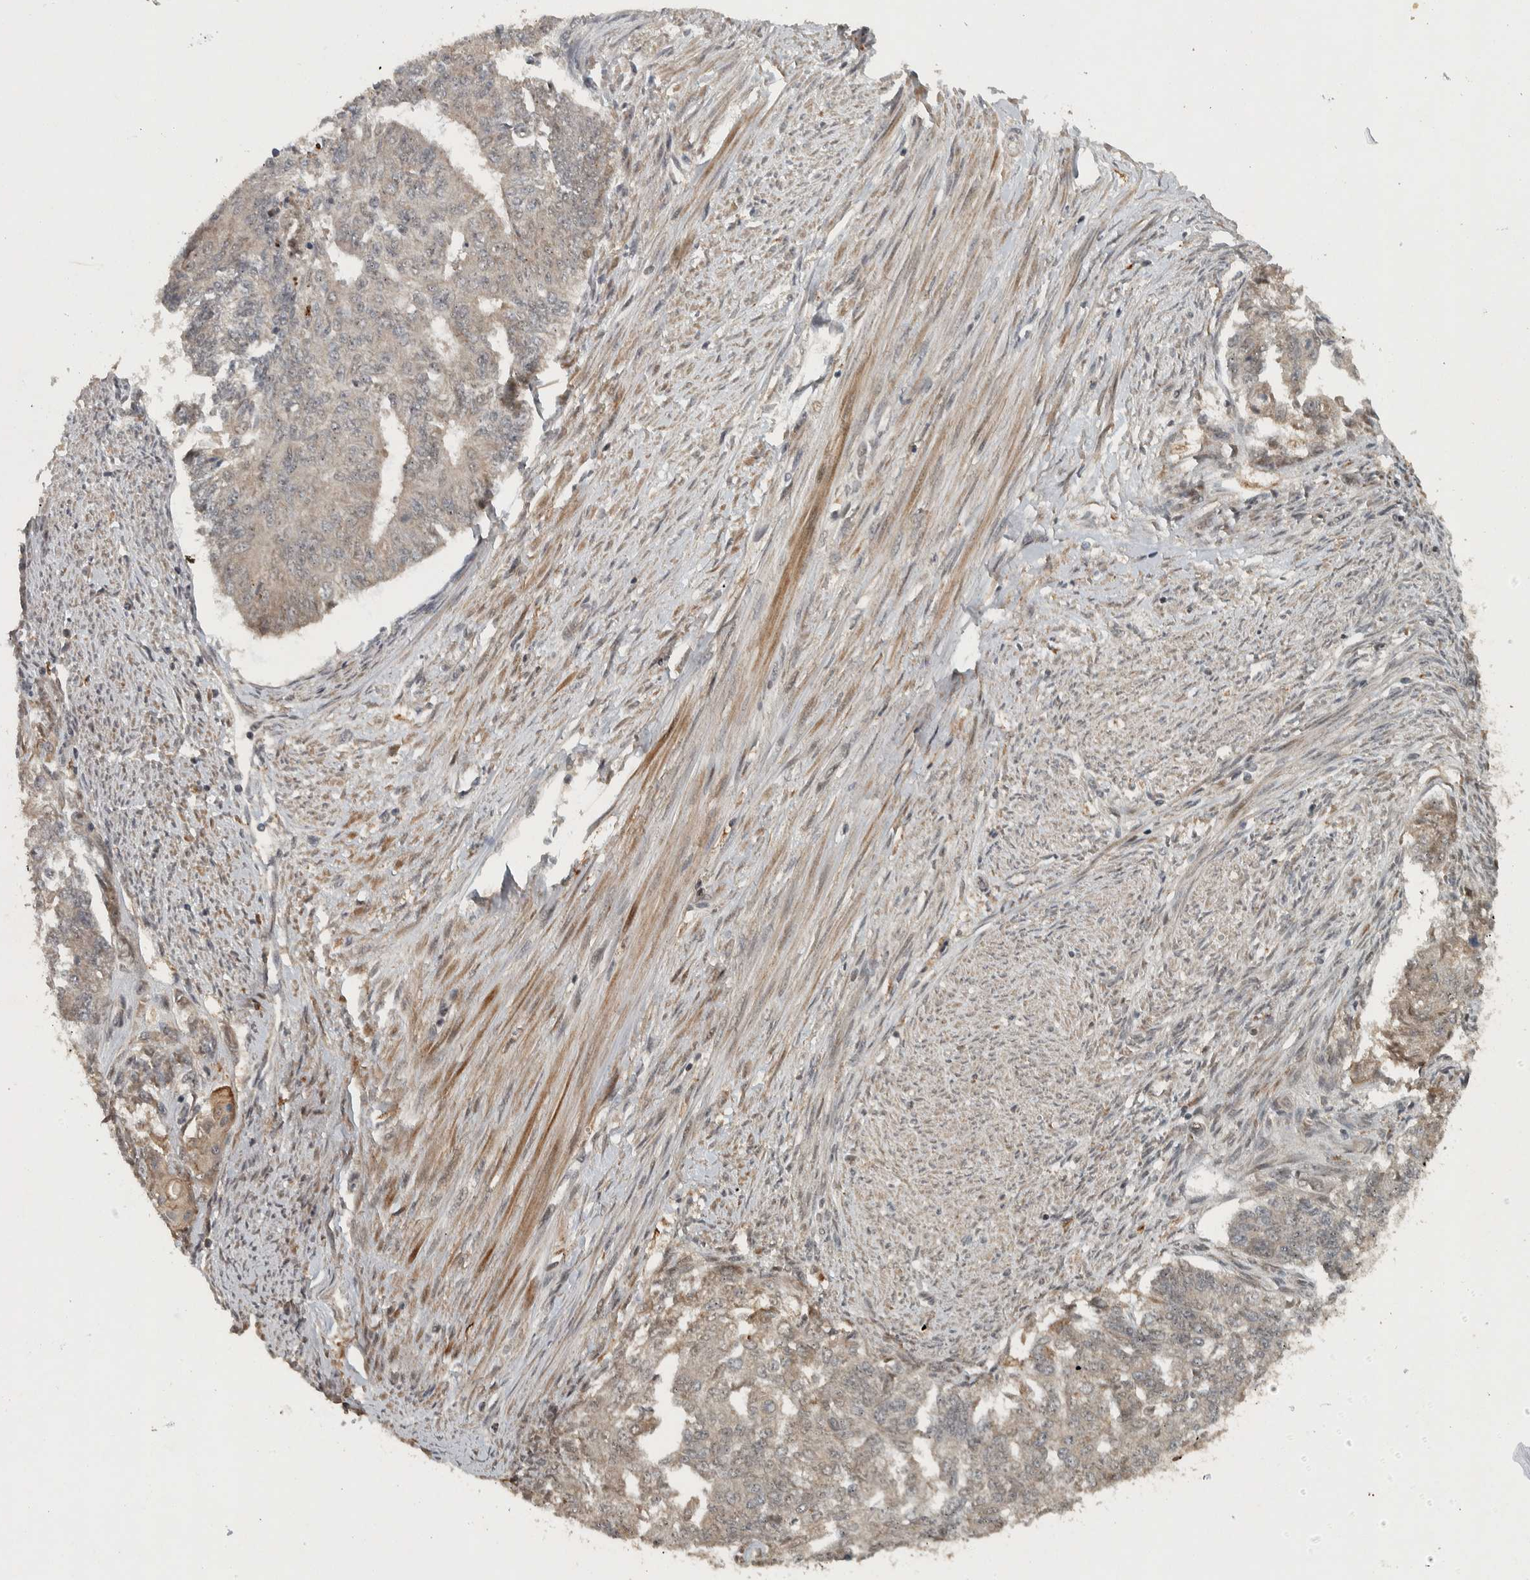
{"staining": {"intensity": "weak", "quantity": "<25%", "location": "cytoplasmic/membranous"}, "tissue": "endometrial cancer", "cell_type": "Tumor cells", "image_type": "cancer", "snomed": [{"axis": "morphology", "description": "Adenocarcinoma, NOS"}, {"axis": "topography", "description": "Endometrium"}], "caption": "Tumor cells show no significant protein positivity in adenocarcinoma (endometrial). The staining was performed using DAB to visualize the protein expression in brown, while the nuclei were stained in blue with hematoxylin (Magnification: 20x).", "gene": "KIFAP3", "patient": {"sex": "female", "age": 32}}